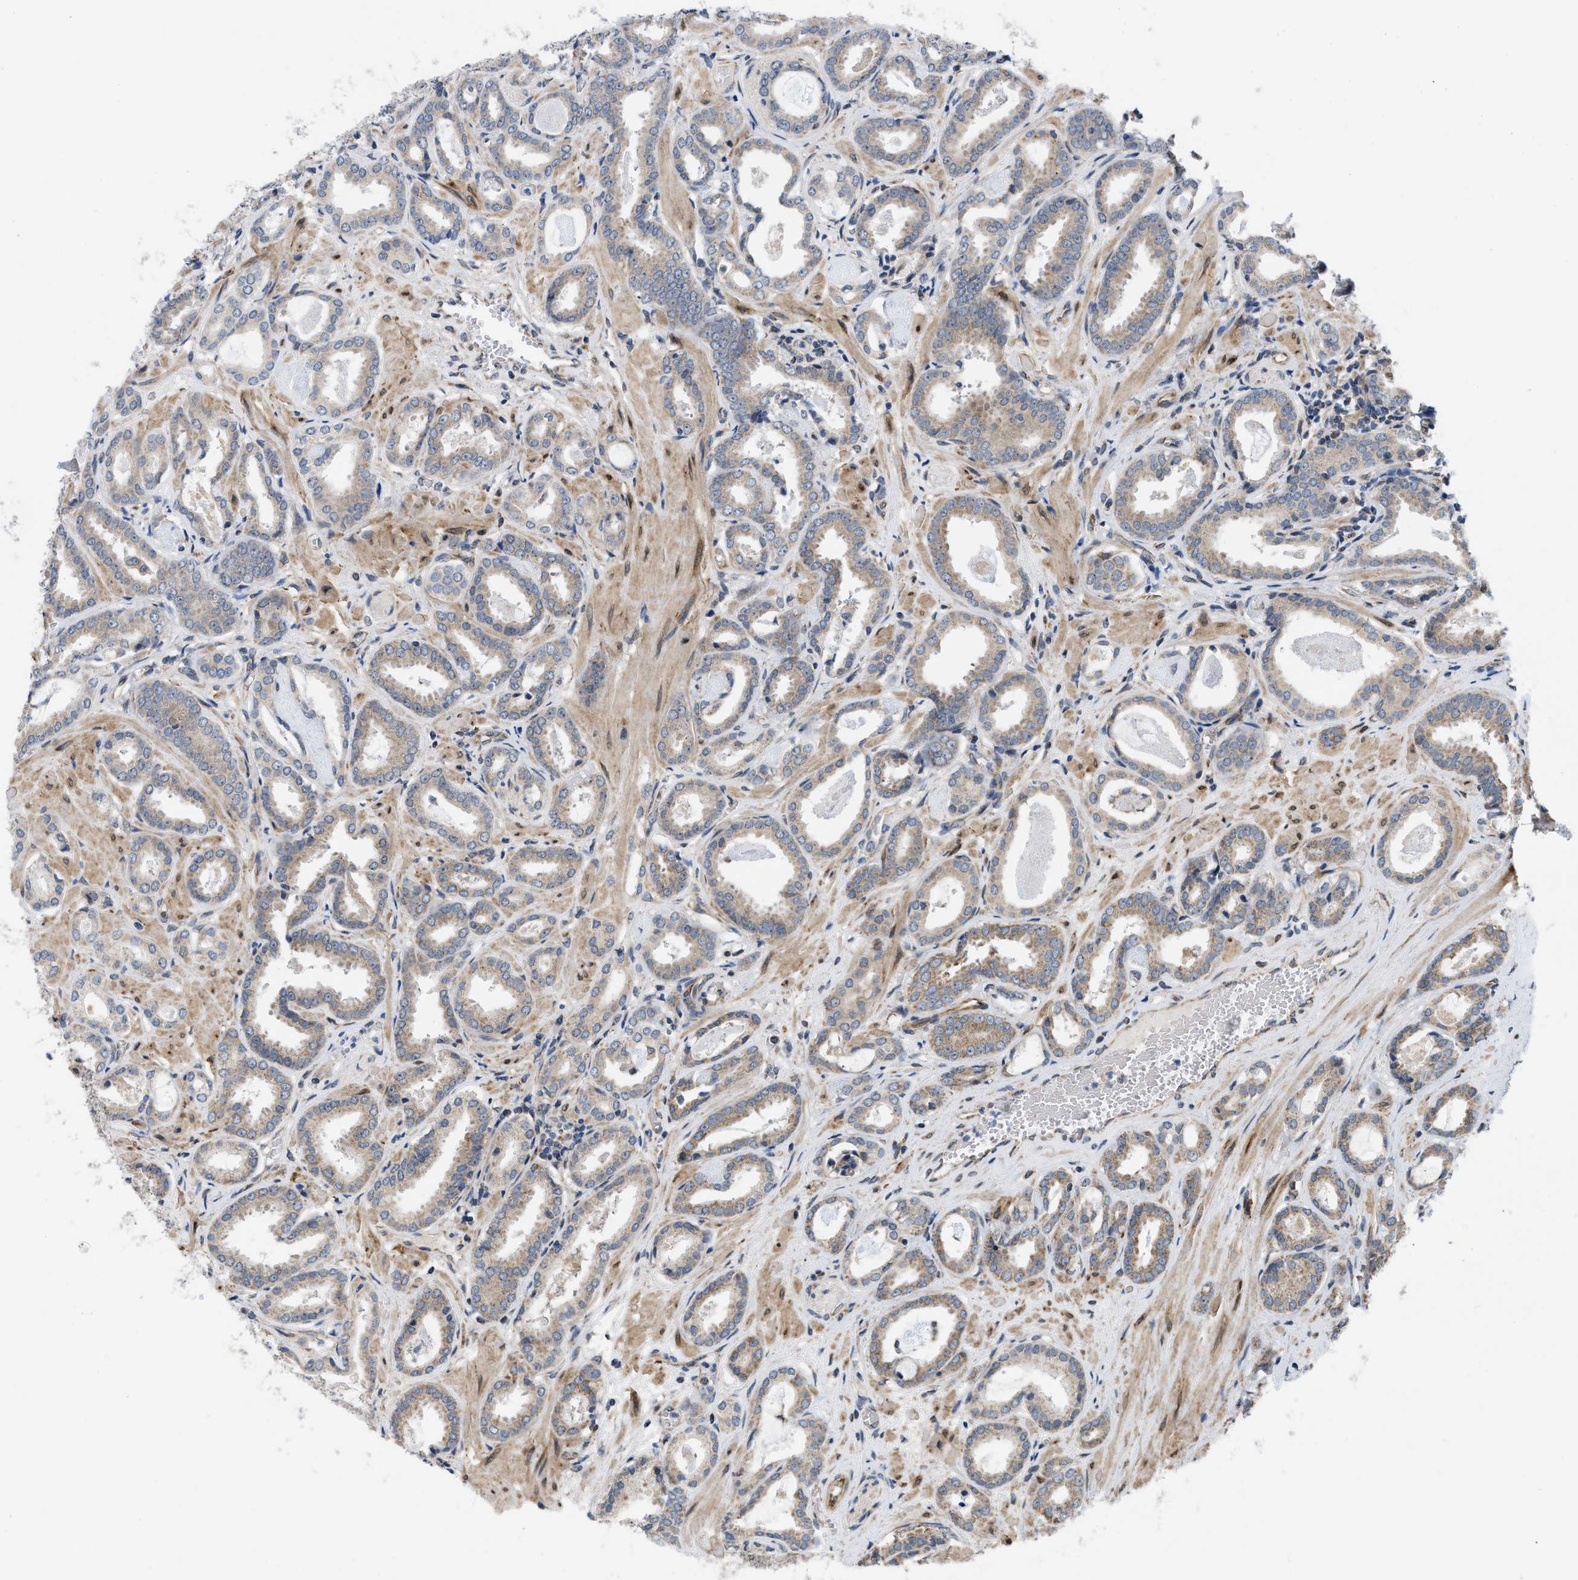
{"staining": {"intensity": "weak", "quantity": "25%-75%", "location": "cytoplasmic/membranous"}, "tissue": "prostate cancer", "cell_type": "Tumor cells", "image_type": "cancer", "snomed": [{"axis": "morphology", "description": "Adenocarcinoma, Low grade"}, {"axis": "topography", "description": "Prostate"}], "caption": "Brown immunohistochemical staining in prostate cancer demonstrates weak cytoplasmic/membranous positivity in approximately 25%-75% of tumor cells.", "gene": "EOGT", "patient": {"sex": "male", "age": 53}}